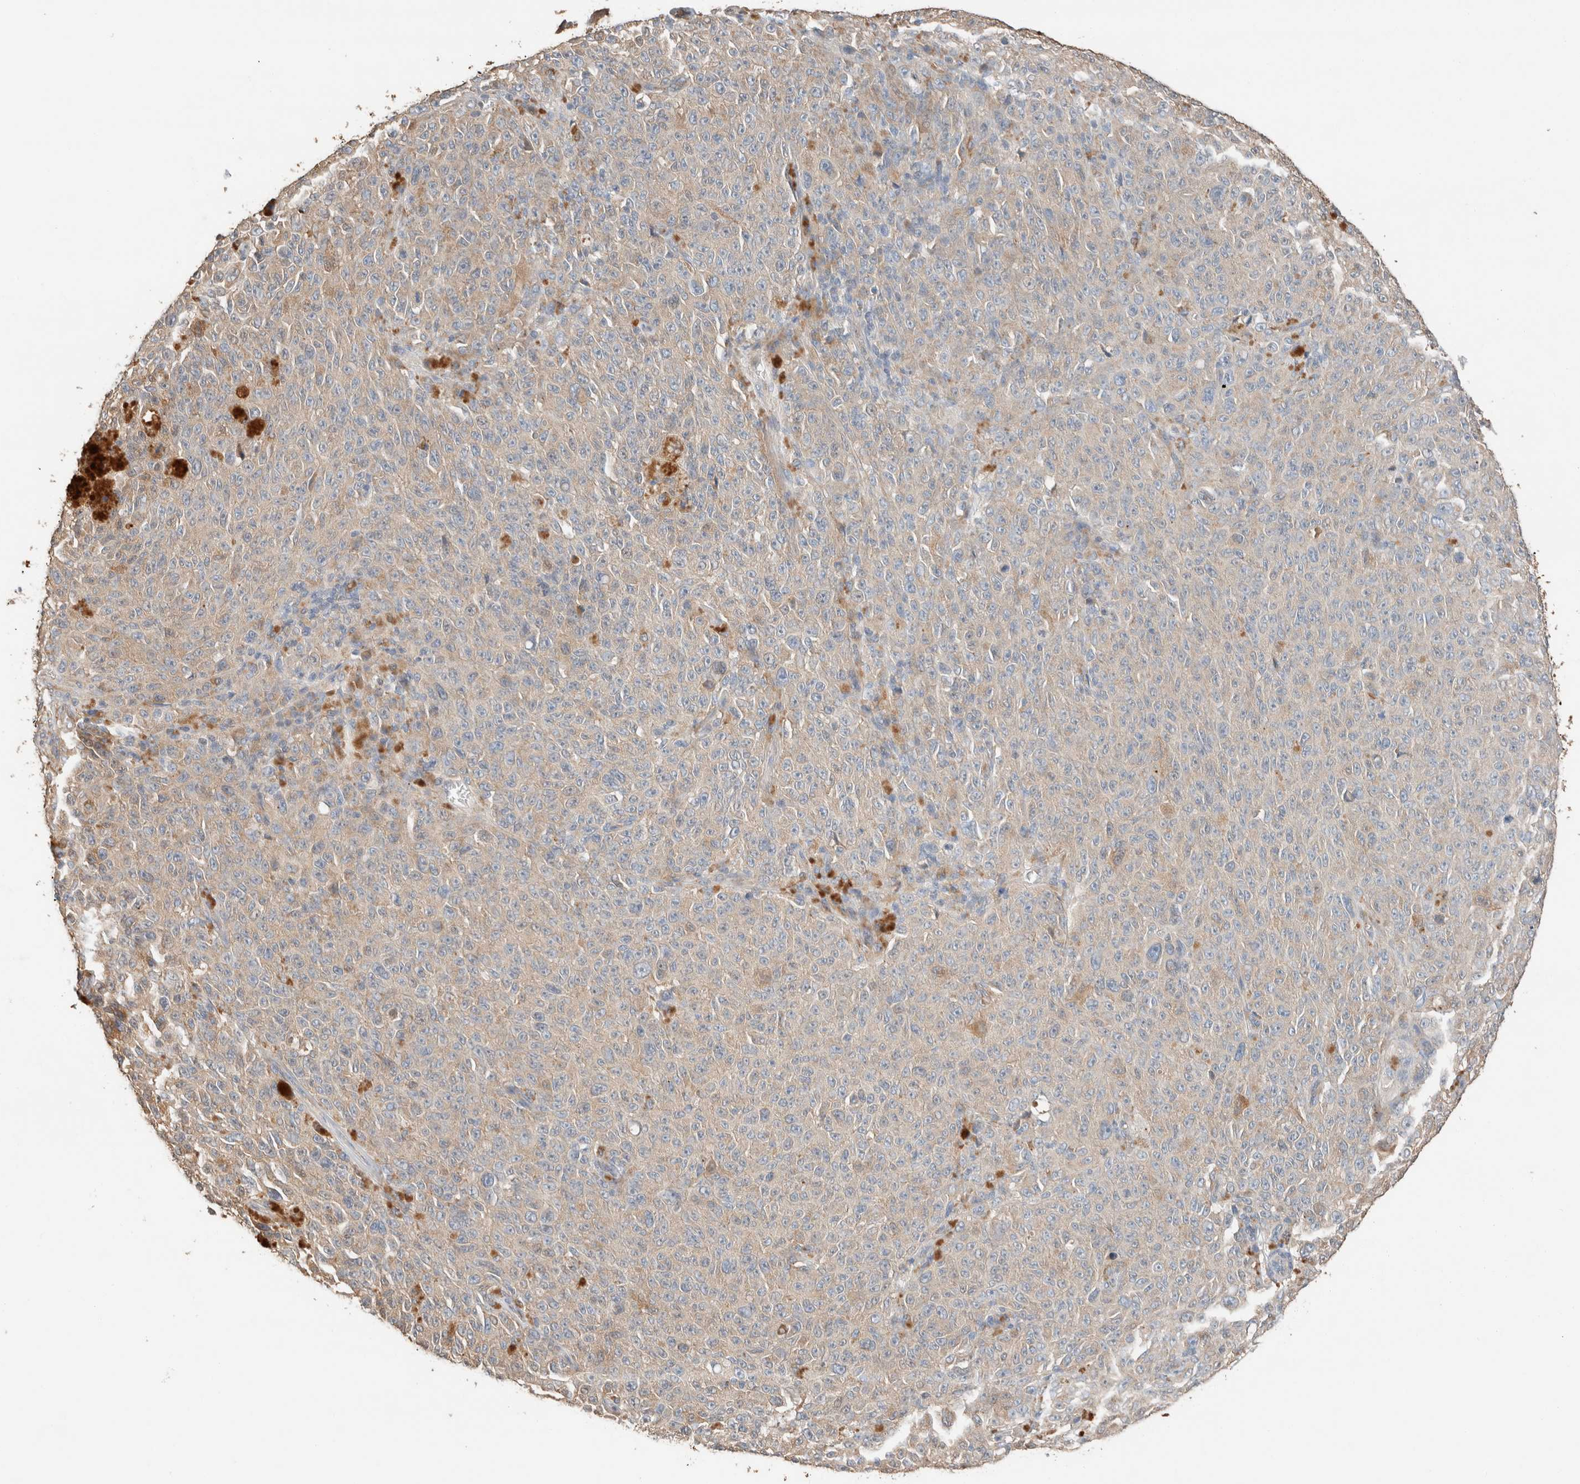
{"staining": {"intensity": "weak", "quantity": ">75%", "location": "cytoplasmic/membranous"}, "tissue": "melanoma", "cell_type": "Tumor cells", "image_type": "cancer", "snomed": [{"axis": "morphology", "description": "Malignant melanoma, NOS"}, {"axis": "topography", "description": "Skin"}], "caption": "This photomicrograph exhibits malignant melanoma stained with immunohistochemistry to label a protein in brown. The cytoplasmic/membranous of tumor cells show weak positivity for the protein. Nuclei are counter-stained blue.", "gene": "TUBD1", "patient": {"sex": "female", "age": 82}}